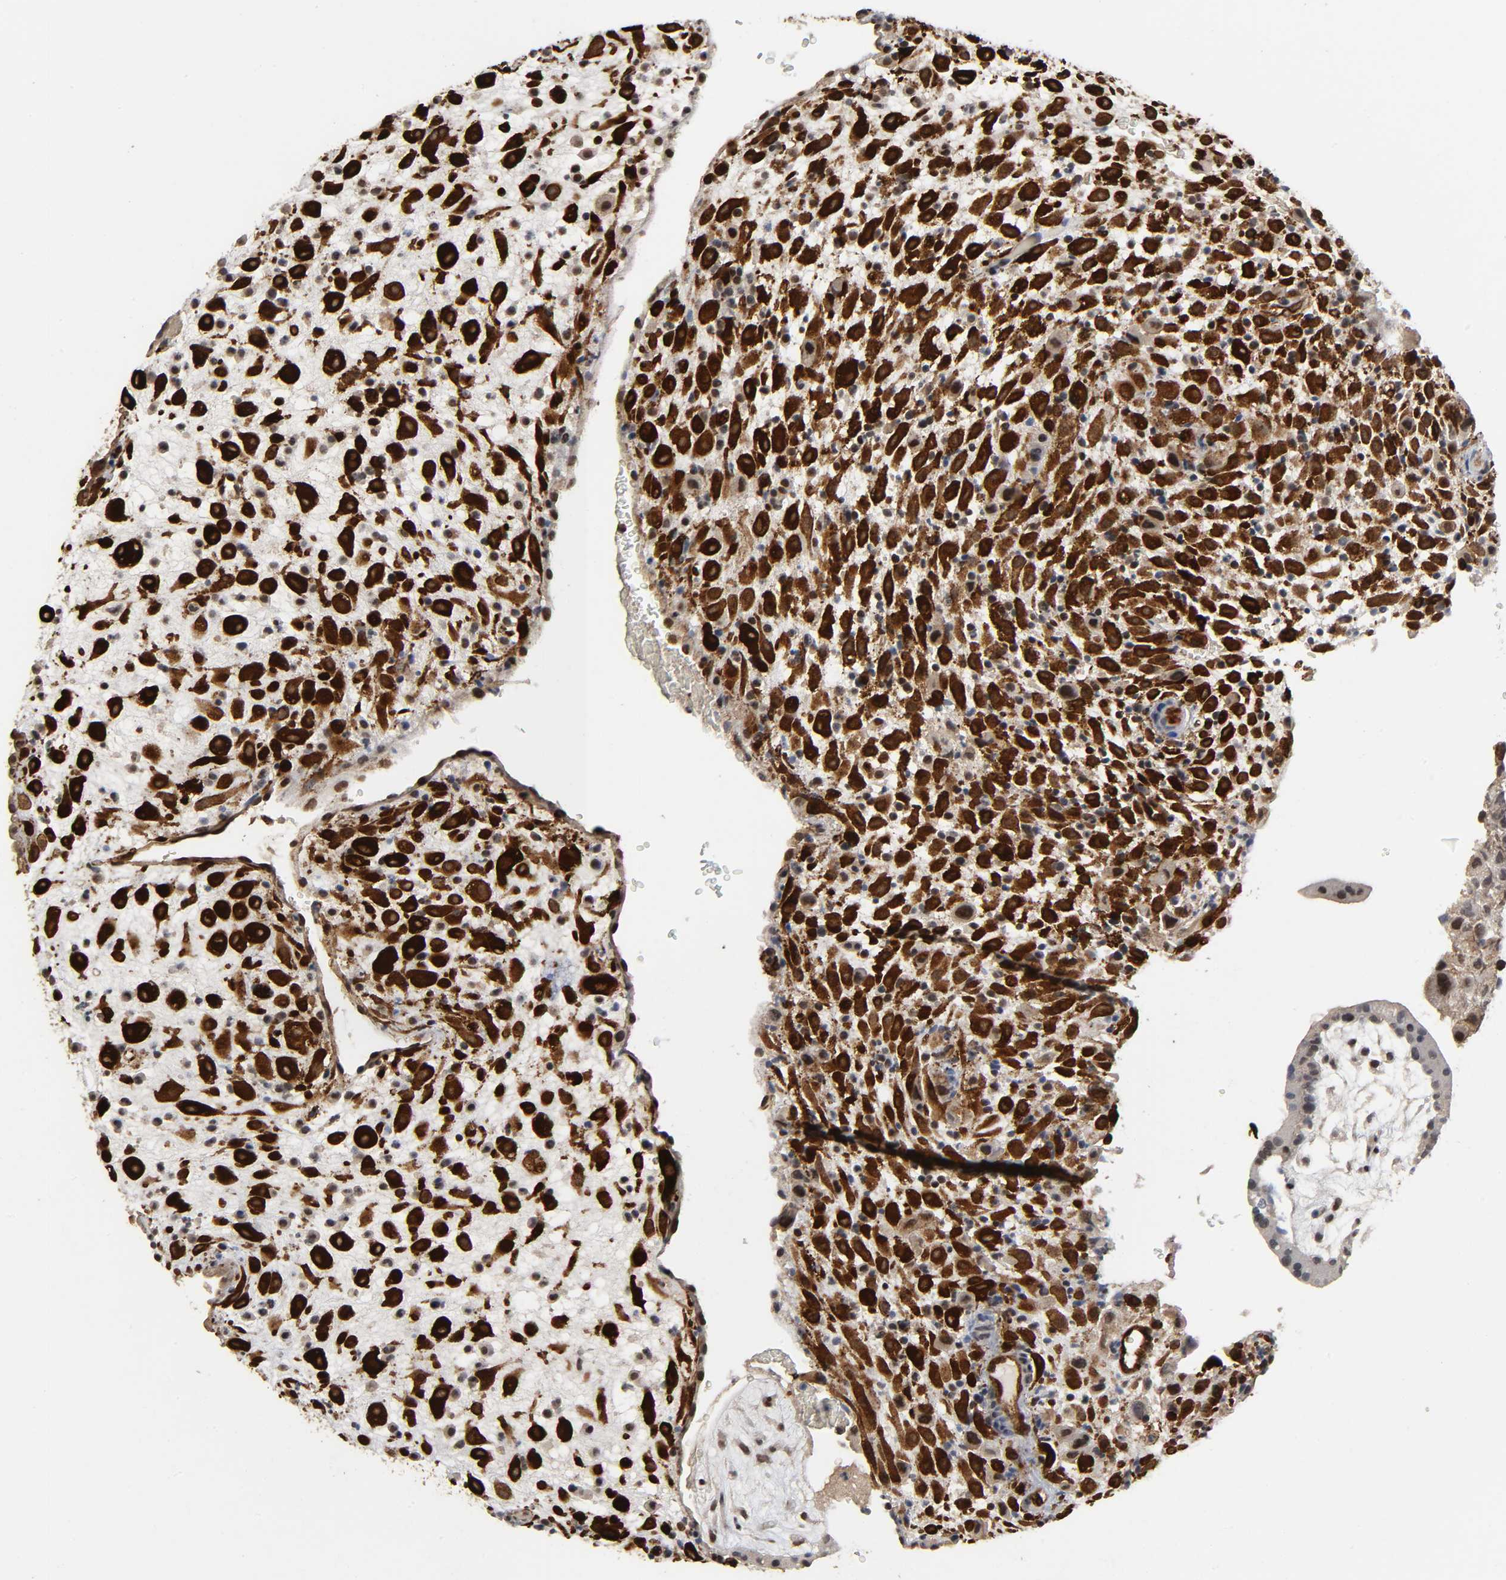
{"staining": {"intensity": "strong", "quantity": ">75%", "location": "nuclear"}, "tissue": "placenta", "cell_type": "Decidual cells", "image_type": "normal", "snomed": [{"axis": "morphology", "description": "Normal tissue, NOS"}, {"axis": "topography", "description": "Placenta"}], "caption": "Immunohistochemical staining of normal placenta demonstrates >75% levels of strong nuclear protein positivity in approximately >75% of decidual cells. (Stains: DAB (3,3'-diaminobenzidine) in brown, nuclei in blue, Microscopy: brightfield microscopy at high magnification).", "gene": "AHNAK2", "patient": {"sex": "female", "age": 35}}